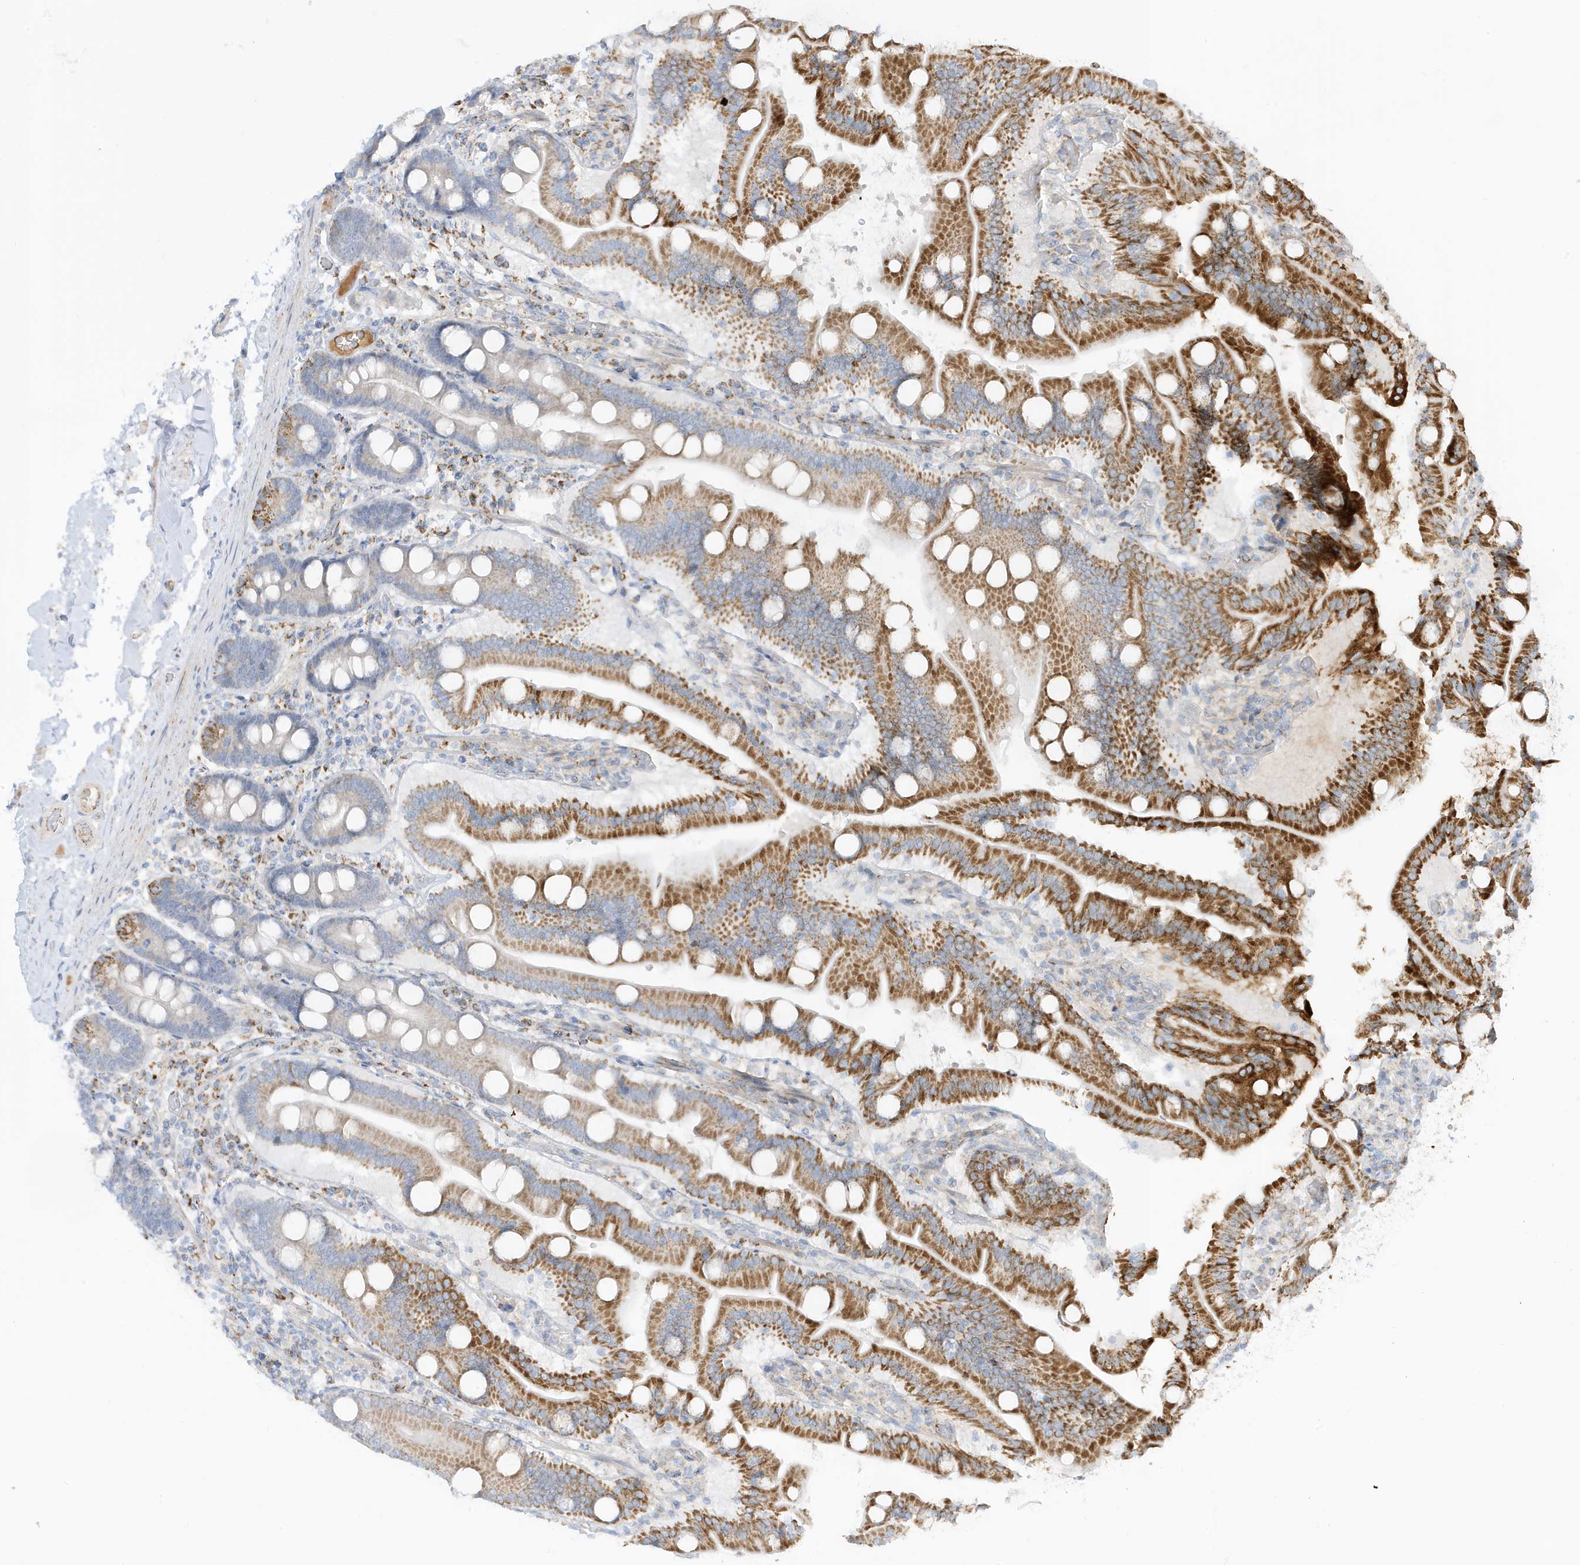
{"staining": {"intensity": "strong", "quantity": "25%-75%", "location": "cytoplasmic/membranous"}, "tissue": "duodenum", "cell_type": "Glandular cells", "image_type": "normal", "snomed": [{"axis": "morphology", "description": "Normal tissue, NOS"}, {"axis": "topography", "description": "Duodenum"}], "caption": "High-power microscopy captured an immunohistochemistry (IHC) image of normal duodenum, revealing strong cytoplasmic/membranous staining in about 25%-75% of glandular cells.", "gene": "IFT57", "patient": {"sex": "male", "age": 55}}